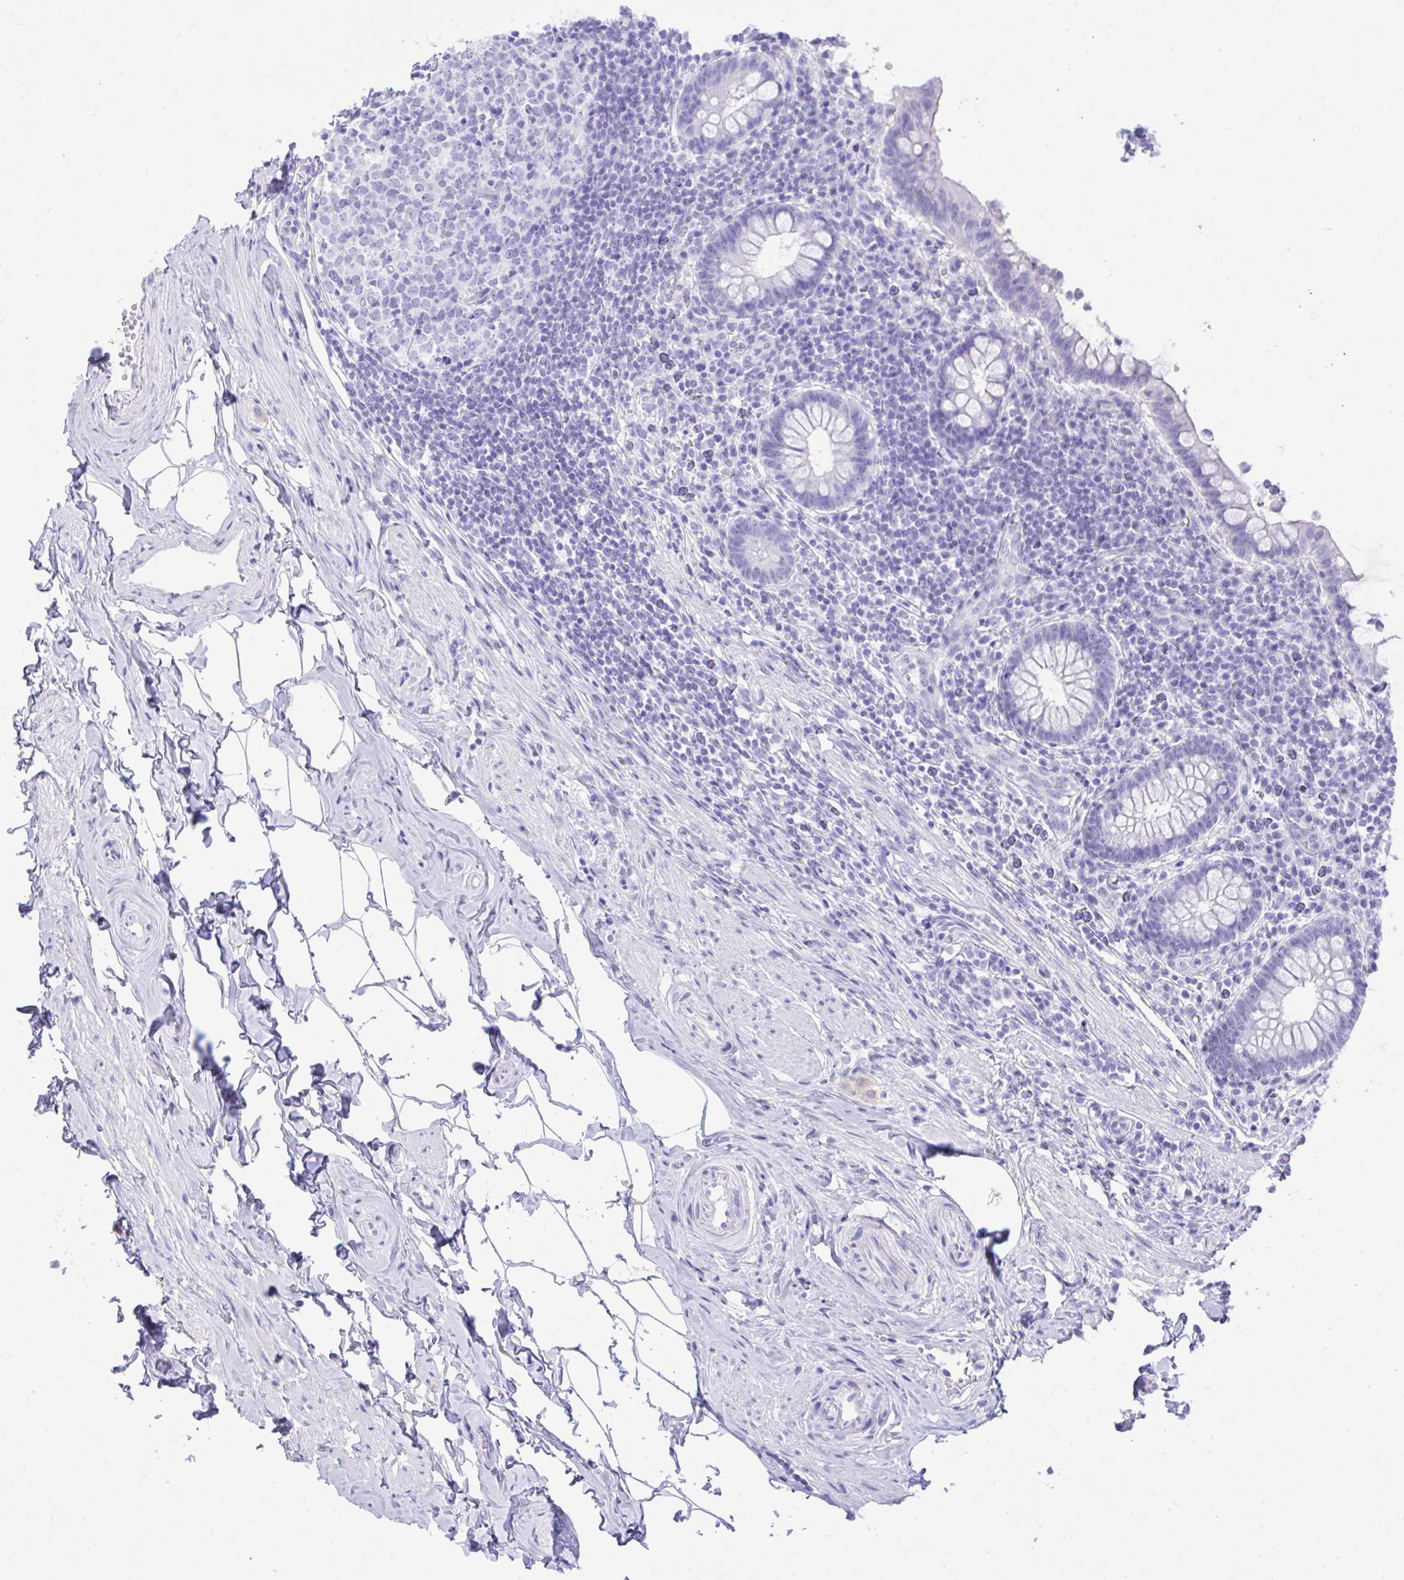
{"staining": {"intensity": "negative", "quantity": "none", "location": "none"}, "tissue": "appendix", "cell_type": "Glandular cells", "image_type": "normal", "snomed": [{"axis": "morphology", "description": "Normal tissue, NOS"}, {"axis": "topography", "description": "Appendix"}], "caption": "Glandular cells show no significant protein staining in benign appendix. (DAB (3,3'-diaminobenzidine) immunohistochemistry (IHC) visualized using brightfield microscopy, high magnification).", "gene": "BEX5", "patient": {"sex": "female", "age": 56}}